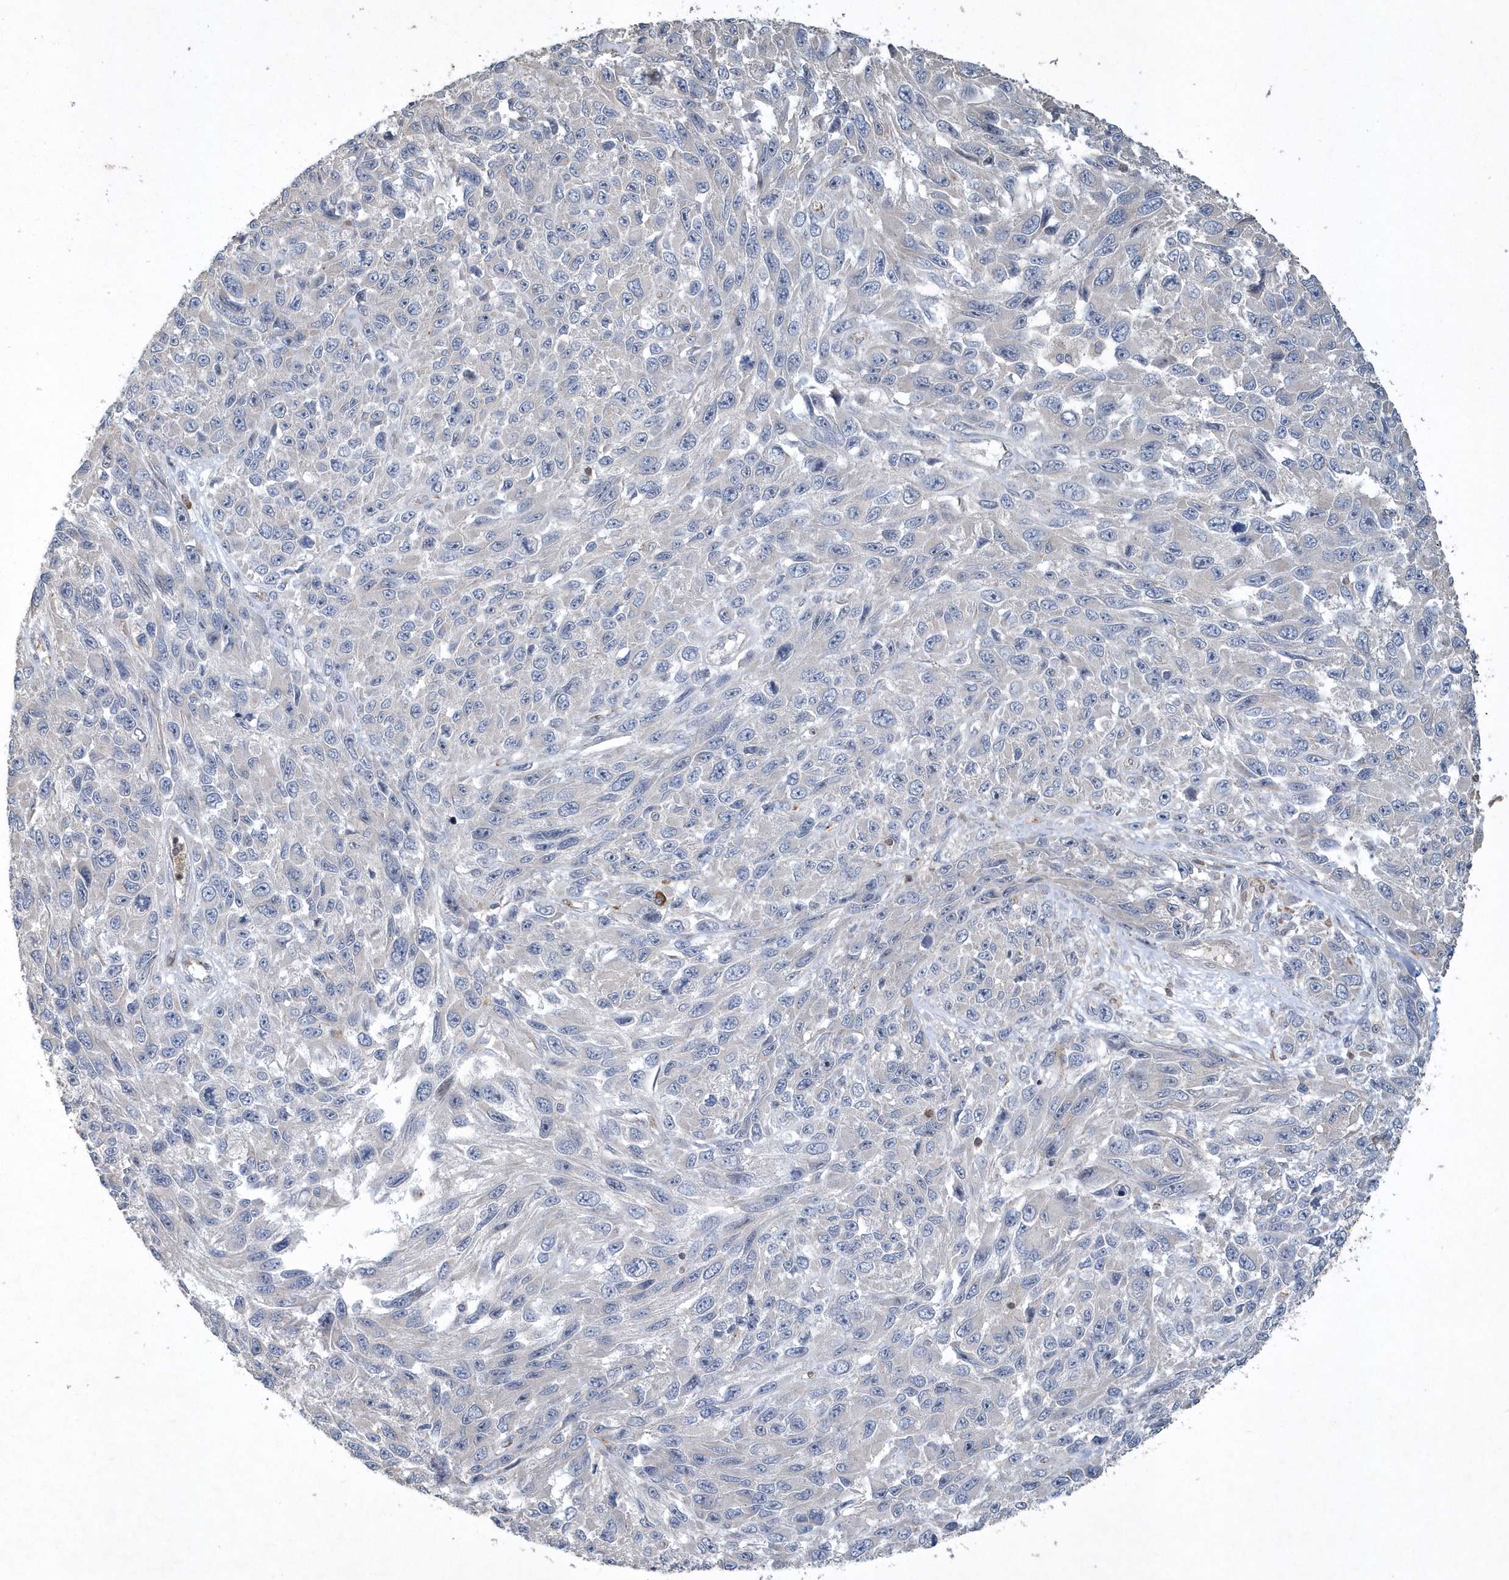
{"staining": {"intensity": "negative", "quantity": "none", "location": "none"}, "tissue": "melanoma", "cell_type": "Tumor cells", "image_type": "cancer", "snomed": [{"axis": "morphology", "description": "Malignant melanoma, NOS"}, {"axis": "topography", "description": "Skin"}], "caption": "Tumor cells are negative for brown protein staining in melanoma.", "gene": "N4BP2", "patient": {"sex": "female", "age": 96}}